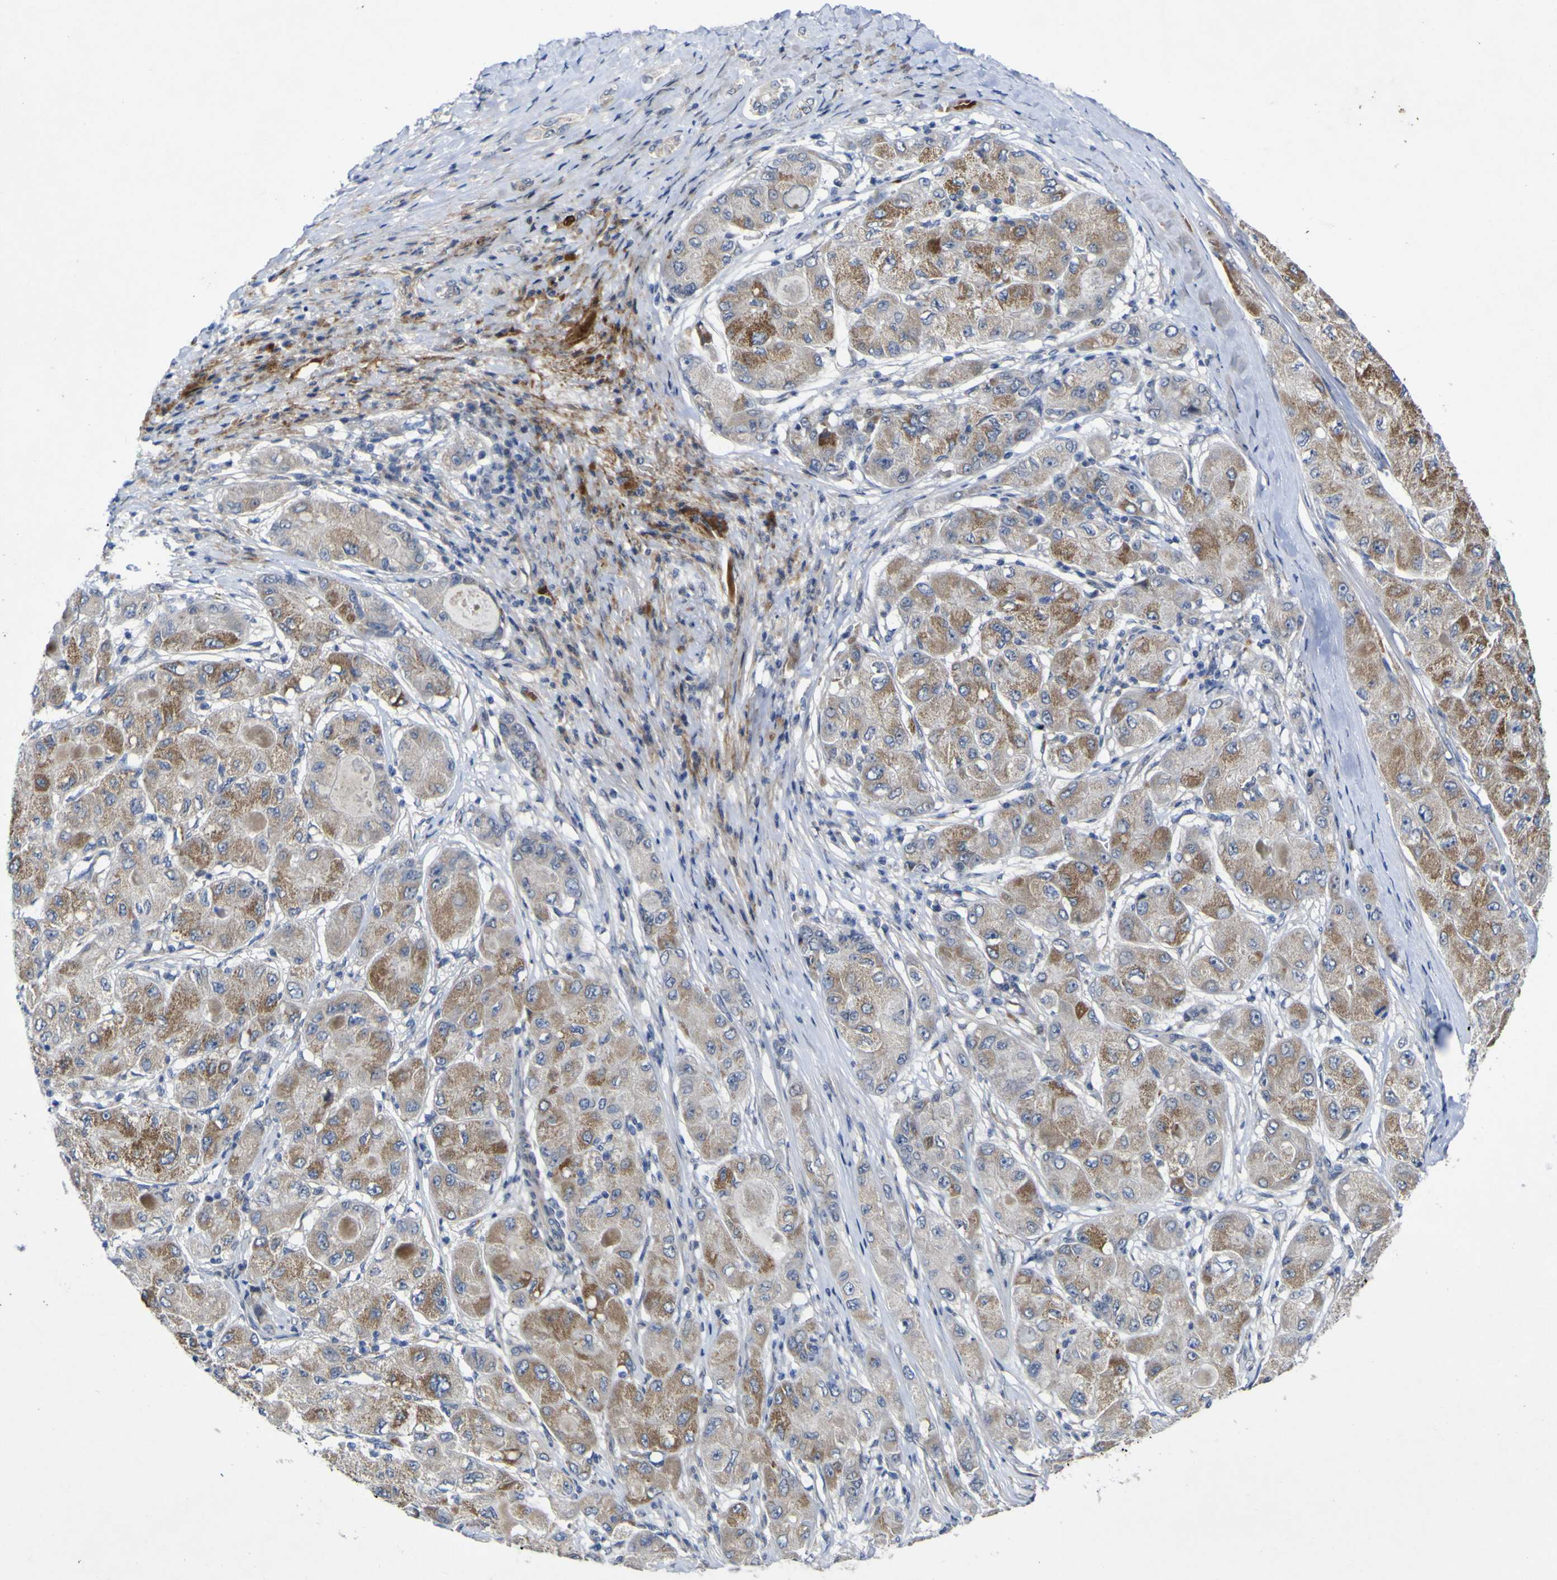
{"staining": {"intensity": "moderate", "quantity": "<25%", "location": "cytoplasmic/membranous"}, "tissue": "liver cancer", "cell_type": "Tumor cells", "image_type": "cancer", "snomed": [{"axis": "morphology", "description": "Carcinoma, Hepatocellular, NOS"}, {"axis": "topography", "description": "Liver"}], "caption": "Protein expression analysis of human liver cancer reveals moderate cytoplasmic/membranous expression in approximately <25% of tumor cells. (brown staining indicates protein expression, while blue staining denotes nuclei).", "gene": "NAV1", "patient": {"sex": "male", "age": 80}}